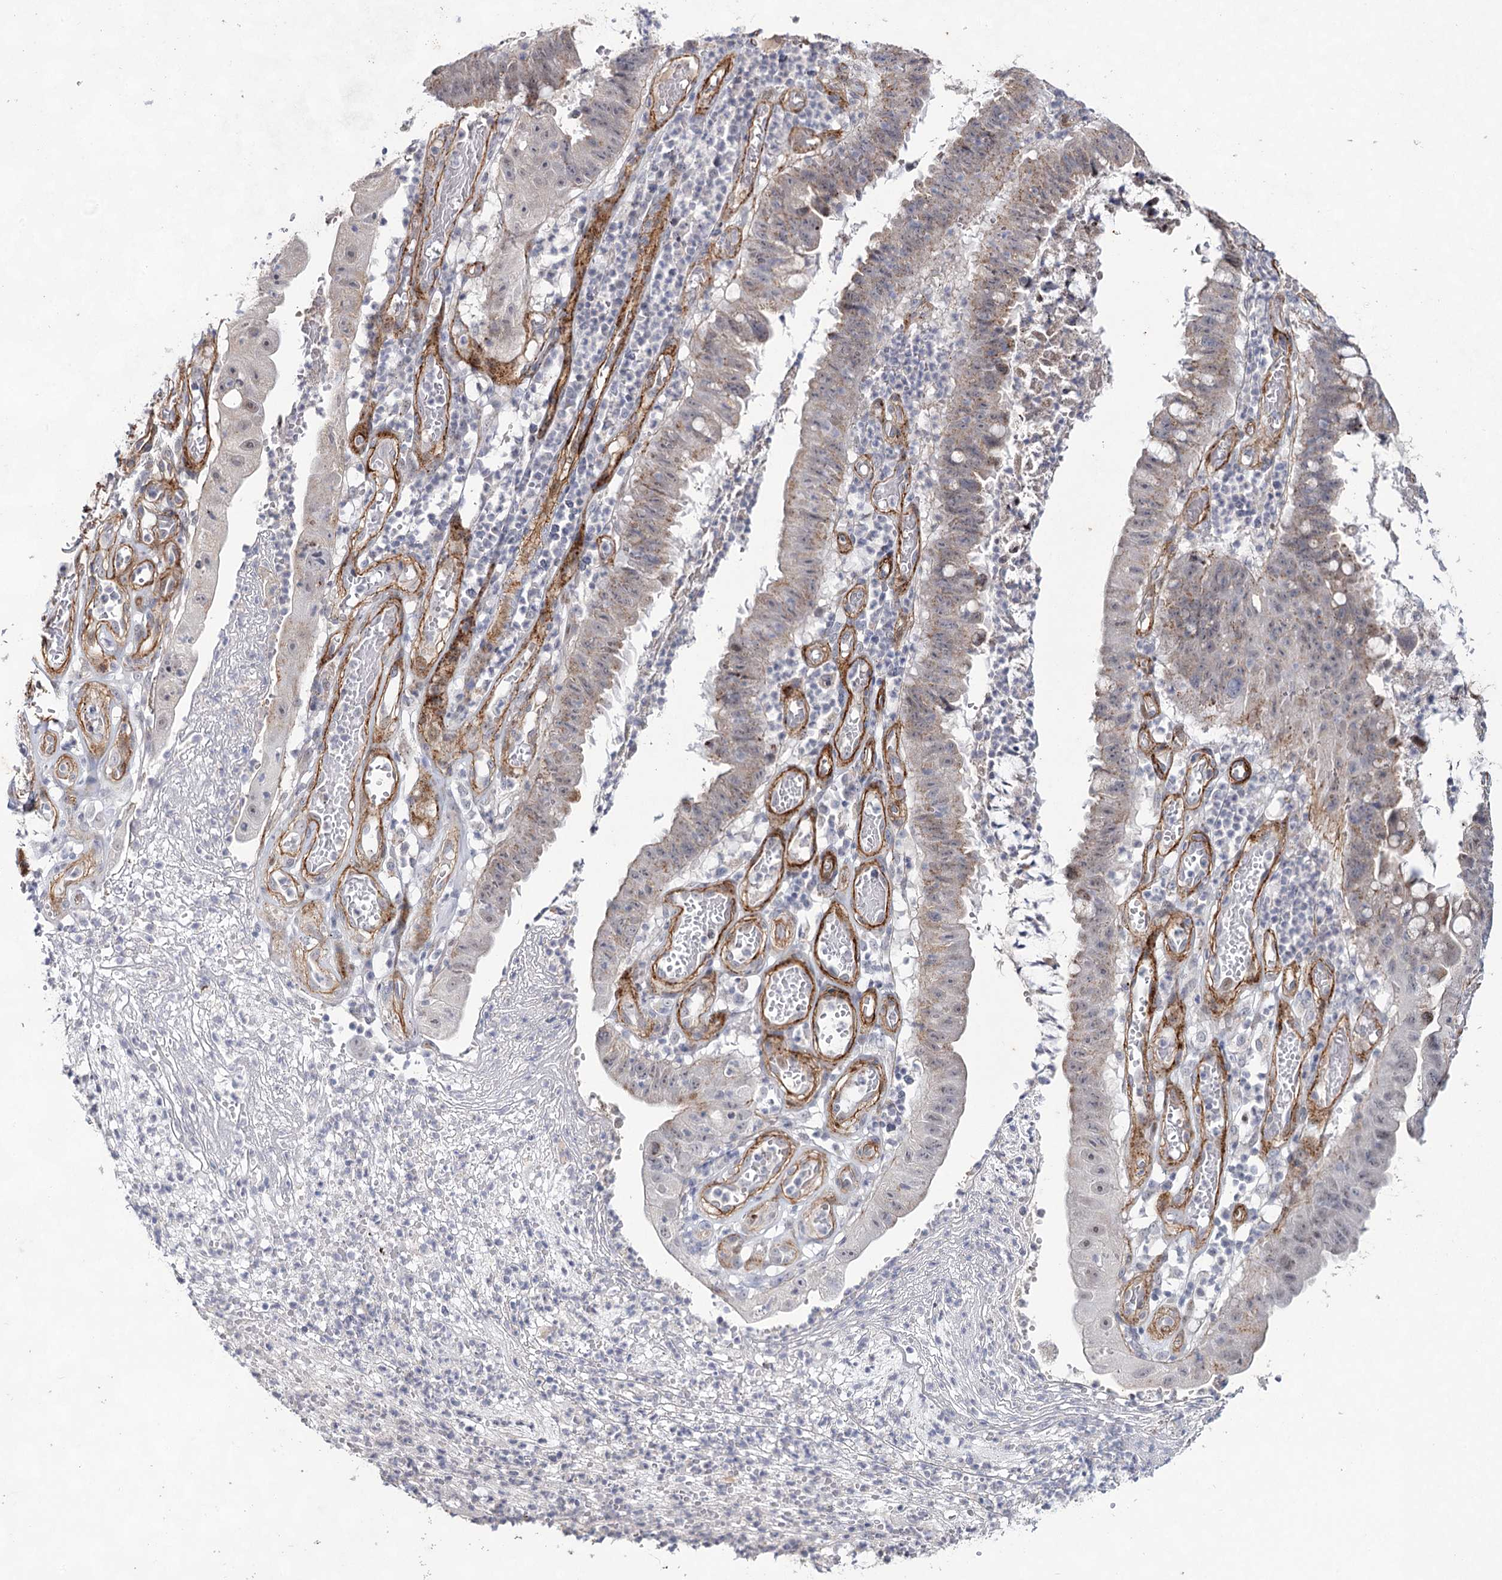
{"staining": {"intensity": "moderate", "quantity": "25%-75%", "location": "cytoplasmic/membranous"}, "tissue": "stomach cancer", "cell_type": "Tumor cells", "image_type": "cancer", "snomed": [{"axis": "morphology", "description": "Adenocarcinoma, NOS"}, {"axis": "topography", "description": "Stomach"}], "caption": "Immunohistochemical staining of adenocarcinoma (stomach) displays moderate cytoplasmic/membranous protein expression in about 25%-75% of tumor cells. (DAB = brown stain, brightfield microscopy at high magnification).", "gene": "ATL2", "patient": {"sex": "male", "age": 59}}